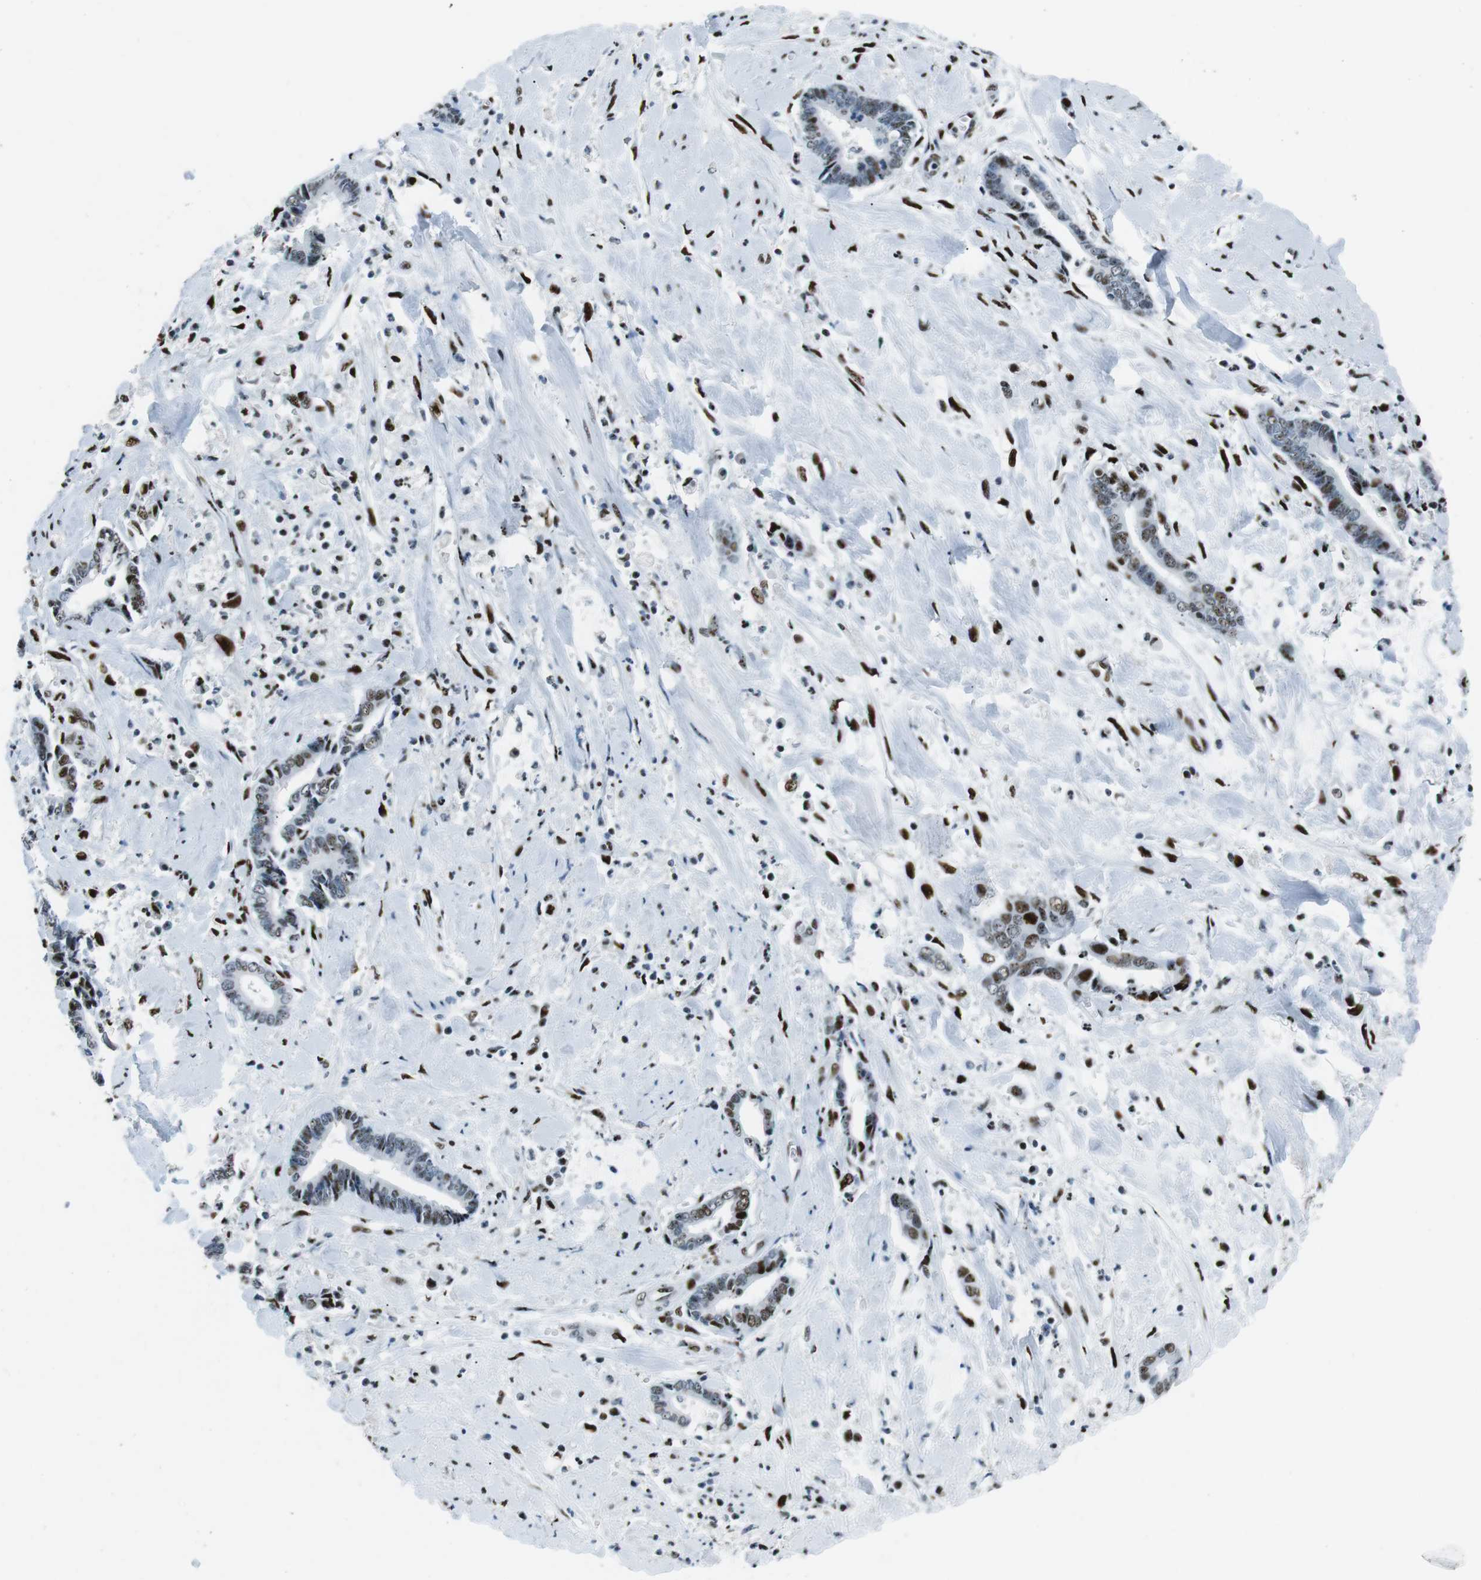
{"staining": {"intensity": "moderate", "quantity": "25%-75%", "location": "nuclear"}, "tissue": "cervical cancer", "cell_type": "Tumor cells", "image_type": "cancer", "snomed": [{"axis": "morphology", "description": "Adenocarcinoma, NOS"}, {"axis": "topography", "description": "Cervix"}], "caption": "IHC of human cervical cancer displays medium levels of moderate nuclear positivity in approximately 25%-75% of tumor cells.", "gene": "PML", "patient": {"sex": "female", "age": 44}}